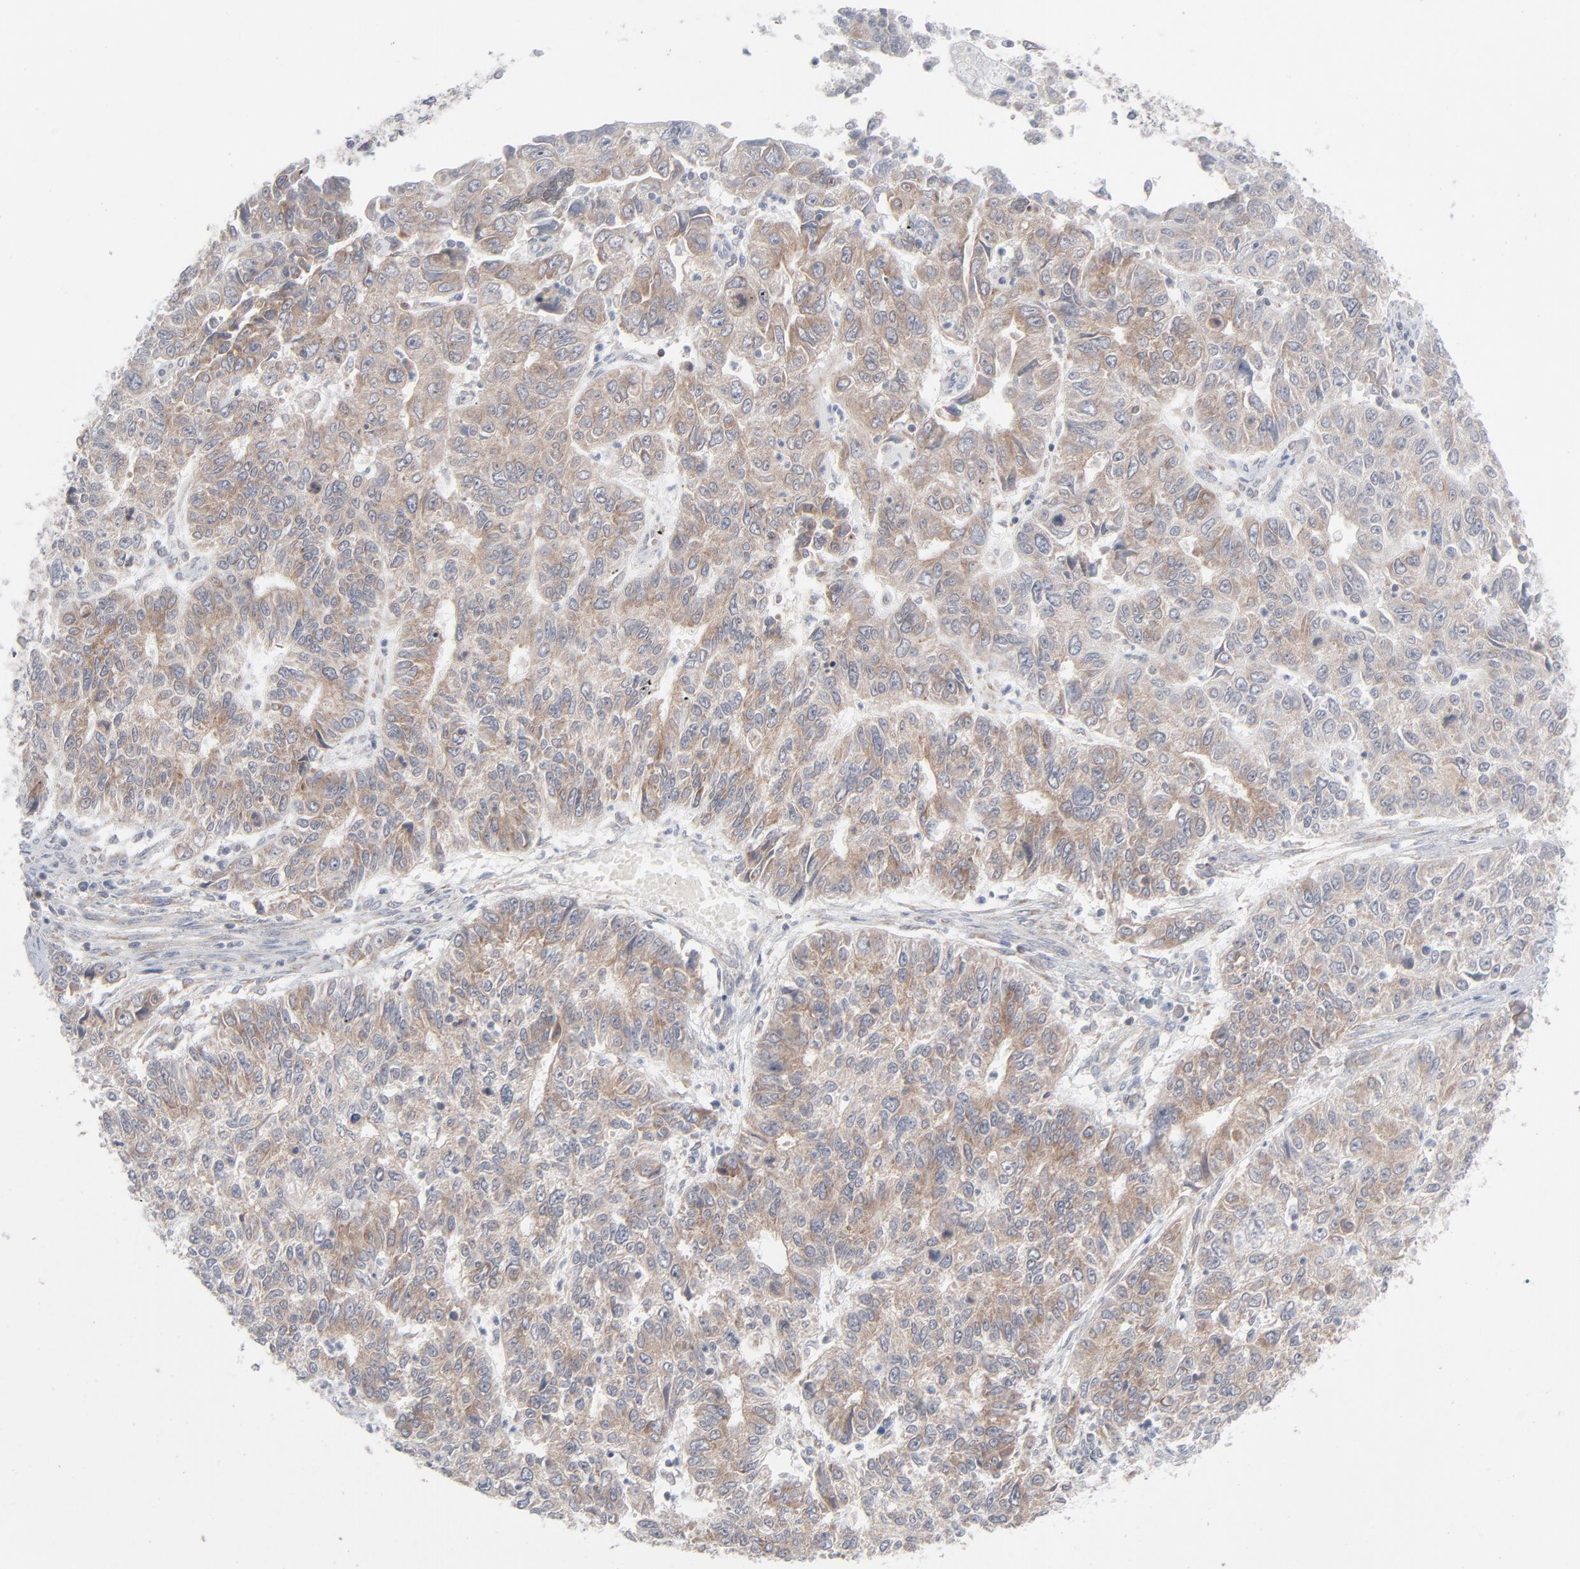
{"staining": {"intensity": "moderate", "quantity": ">75%", "location": "cytoplasmic/membranous"}, "tissue": "endometrial cancer", "cell_type": "Tumor cells", "image_type": "cancer", "snomed": [{"axis": "morphology", "description": "Adenocarcinoma, NOS"}, {"axis": "topography", "description": "Endometrium"}], "caption": "Endometrial cancer (adenocarcinoma) stained with DAB IHC demonstrates medium levels of moderate cytoplasmic/membranous expression in about >75% of tumor cells. The staining was performed using DAB (3,3'-diaminobenzidine) to visualize the protein expression in brown, while the nuclei were stained in blue with hematoxylin (Magnification: 20x).", "gene": "KDSR", "patient": {"sex": "female", "age": 42}}